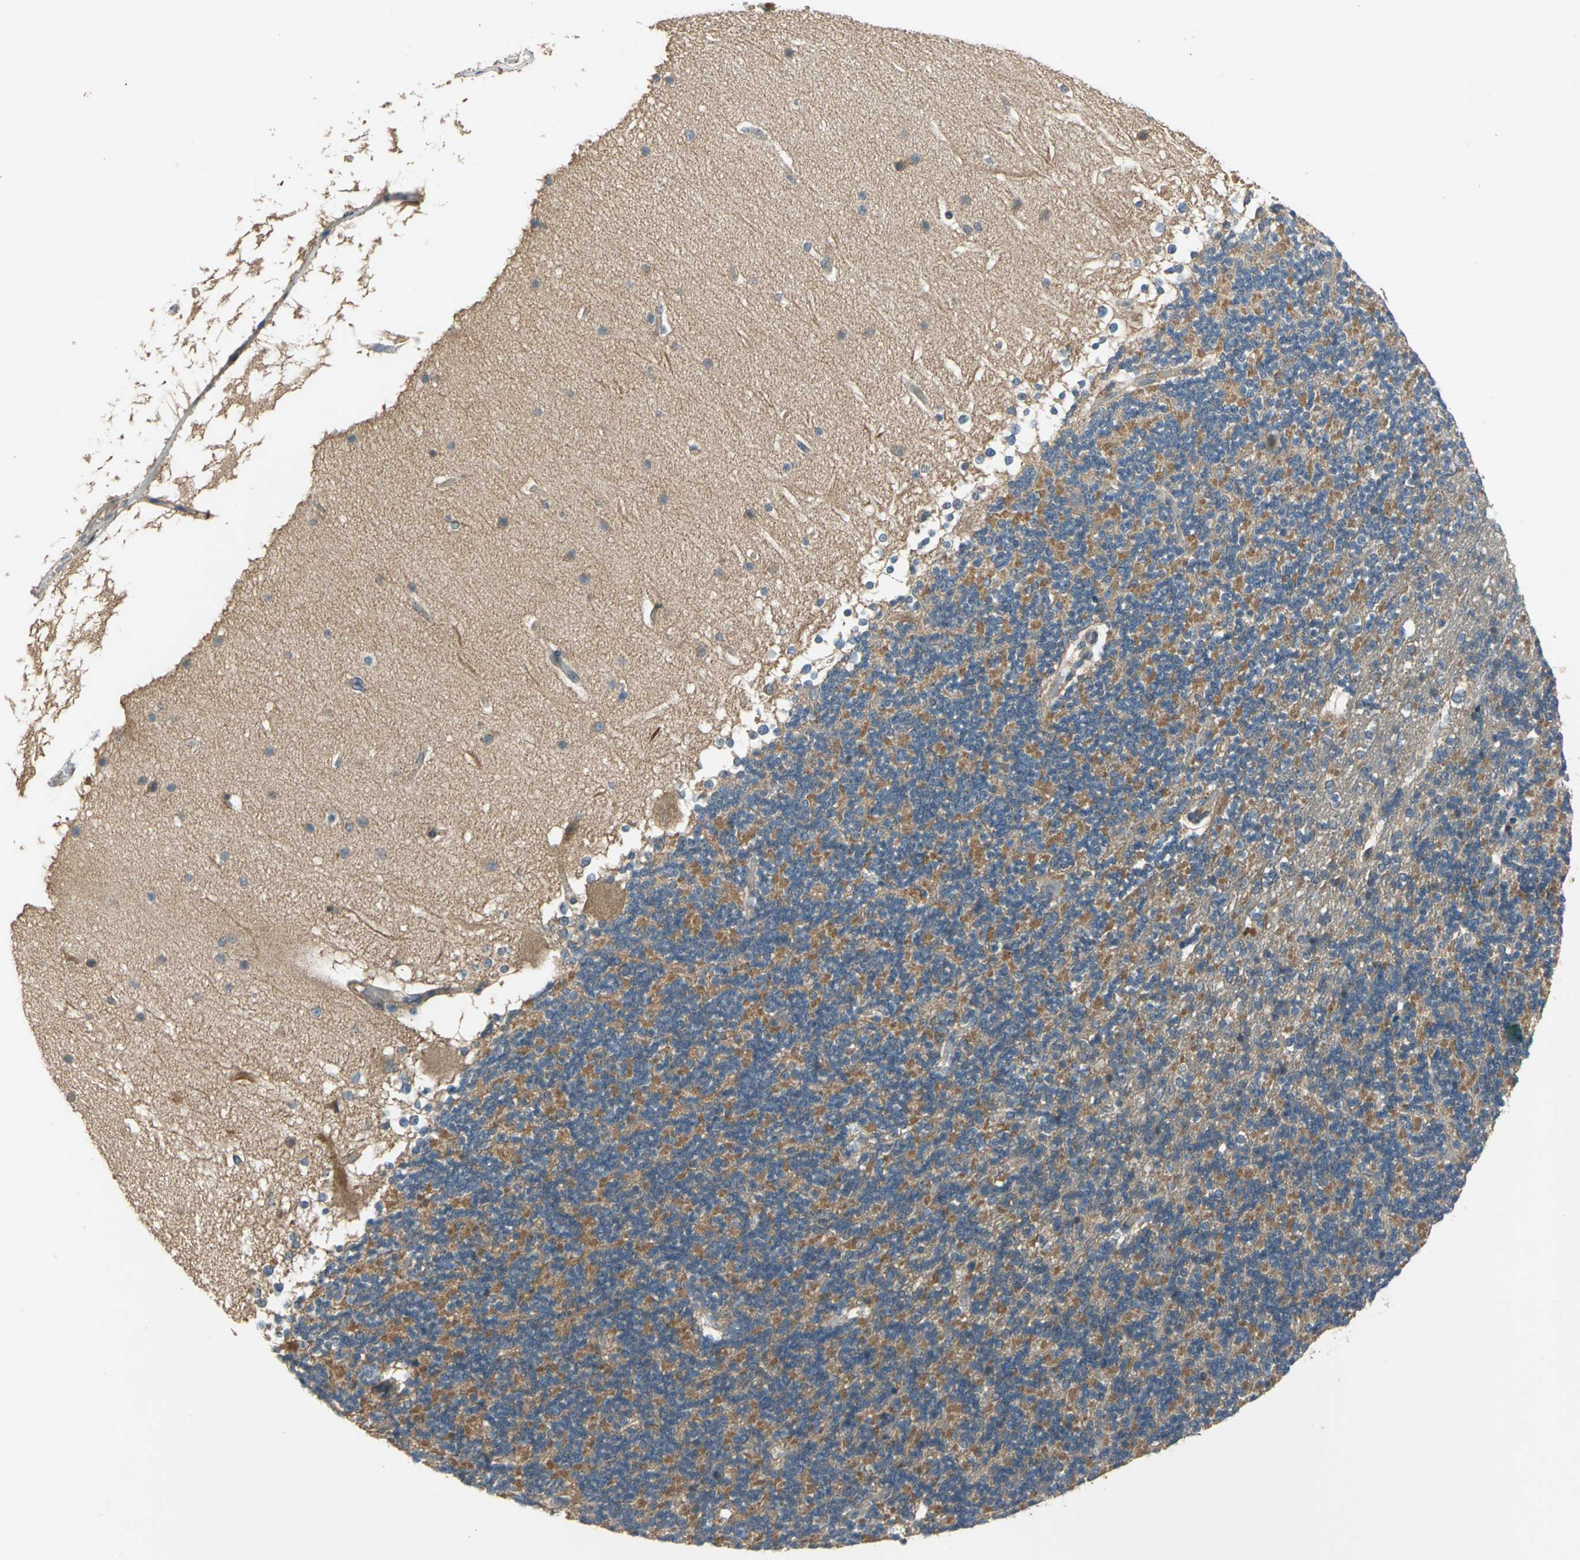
{"staining": {"intensity": "moderate", "quantity": "25%-75%", "location": "cytoplasmic/membranous"}, "tissue": "cerebellum", "cell_type": "Cells in granular layer", "image_type": "normal", "snomed": [{"axis": "morphology", "description": "Normal tissue, NOS"}, {"axis": "topography", "description": "Cerebellum"}], "caption": "This image exhibits normal cerebellum stained with immunohistochemistry to label a protein in brown. The cytoplasmic/membranous of cells in granular layer show moderate positivity for the protein. Nuclei are counter-stained blue.", "gene": "EMCN", "patient": {"sex": "female", "age": 19}}